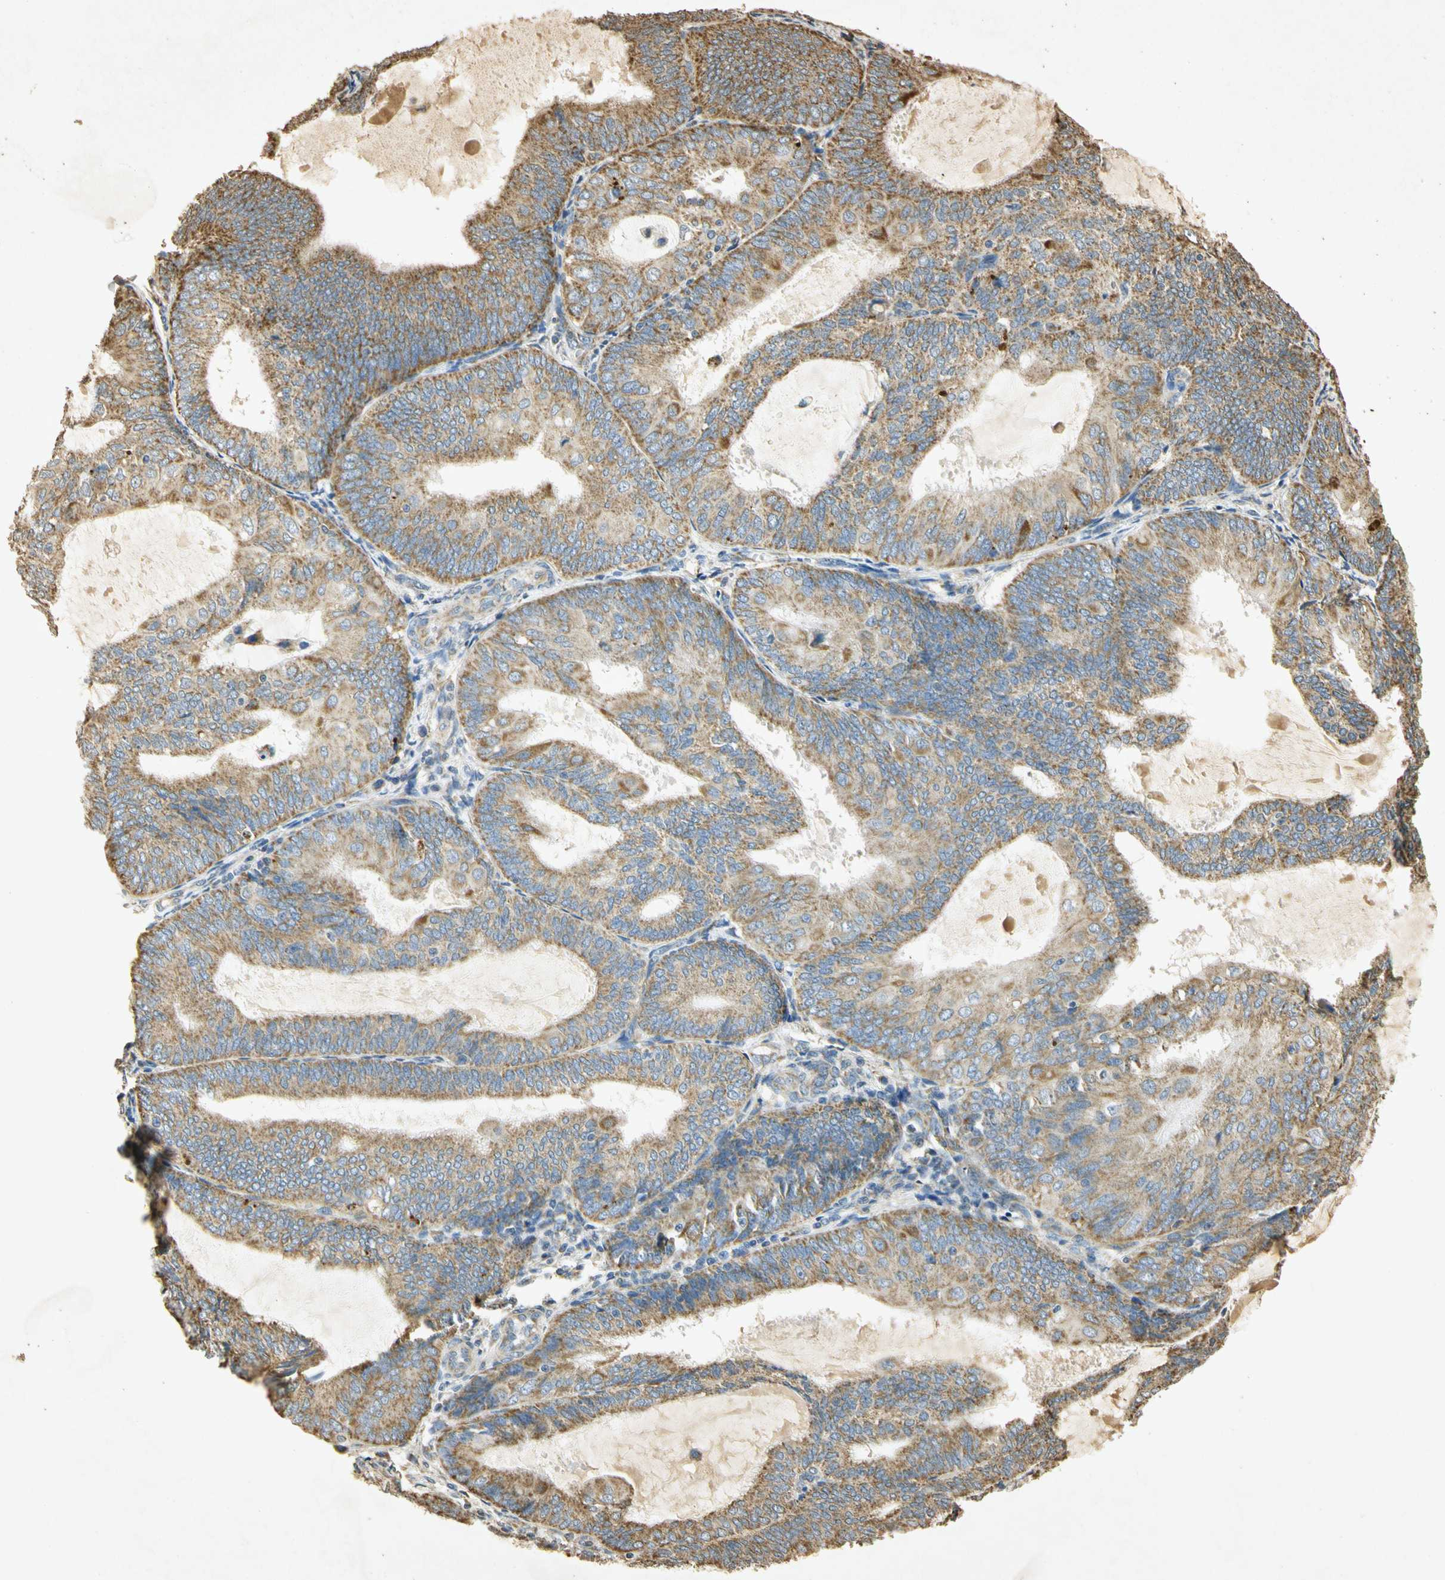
{"staining": {"intensity": "moderate", "quantity": ">75%", "location": "cytoplasmic/membranous"}, "tissue": "endometrial cancer", "cell_type": "Tumor cells", "image_type": "cancer", "snomed": [{"axis": "morphology", "description": "Adenocarcinoma, NOS"}, {"axis": "topography", "description": "Endometrium"}], "caption": "Immunohistochemistry photomicrograph of human endometrial cancer stained for a protein (brown), which displays medium levels of moderate cytoplasmic/membranous positivity in approximately >75% of tumor cells.", "gene": "PRDX3", "patient": {"sex": "female", "age": 81}}